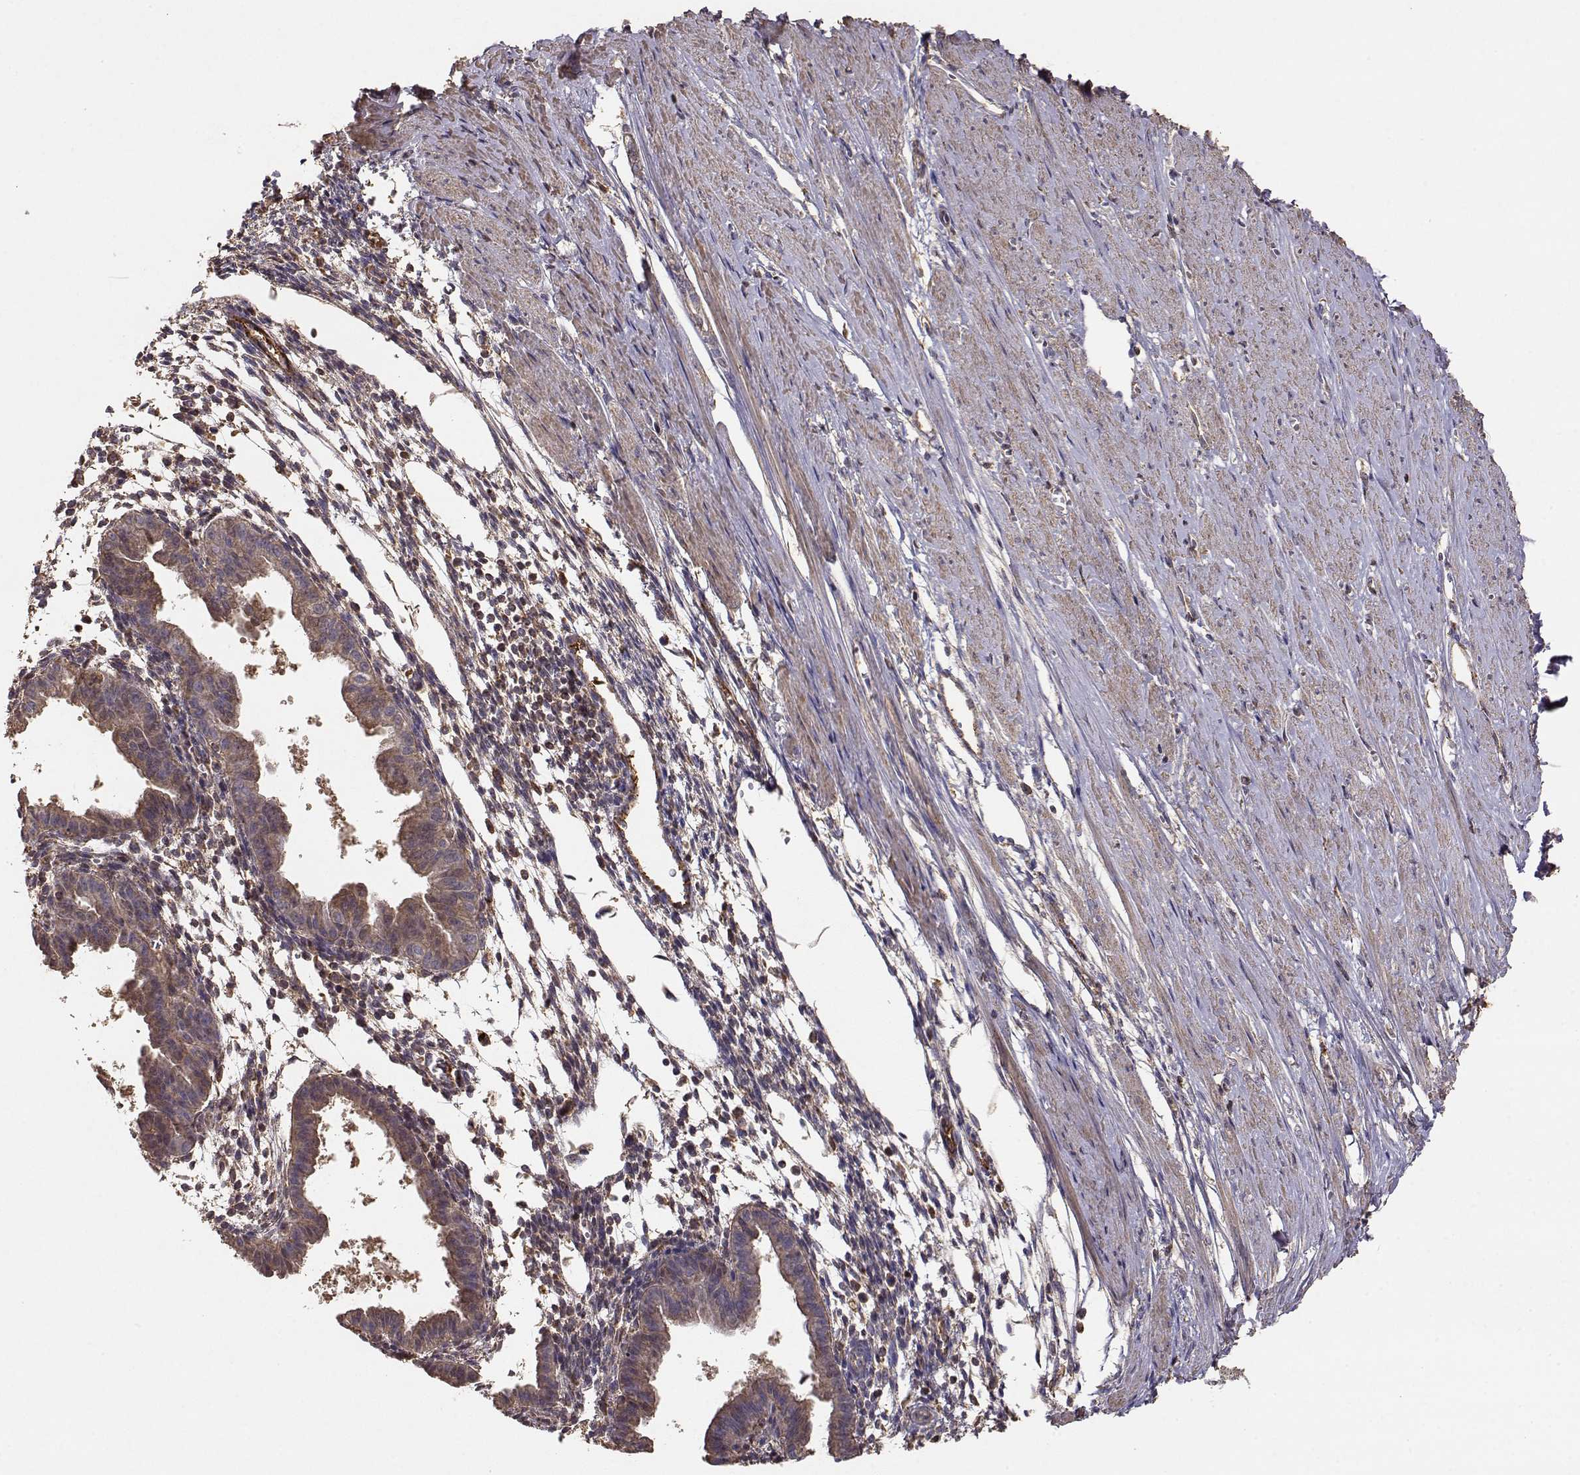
{"staining": {"intensity": "weak", "quantity": "<25%", "location": "cytoplasmic/membranous"}, "tissue": "endometrium", "cell_type": "Cells in endometrial stroma", "image_type": "normal", "snomed": [{"axis": "morphology", "description": "Normal tissue, NOS"}, {"axis": "topography", "description": "Endometrium"}], "caption": "IHC of normal endometrium exhibits no expression in cells in endometrial stroma. The staining was performed using DAB to visualize the protein expression in brown, while the nuclei were stained in blue with hematoxylin (Magnification: 20x).", "gene": "TARS3", "patient": {"sex": "female", "age": 37}}